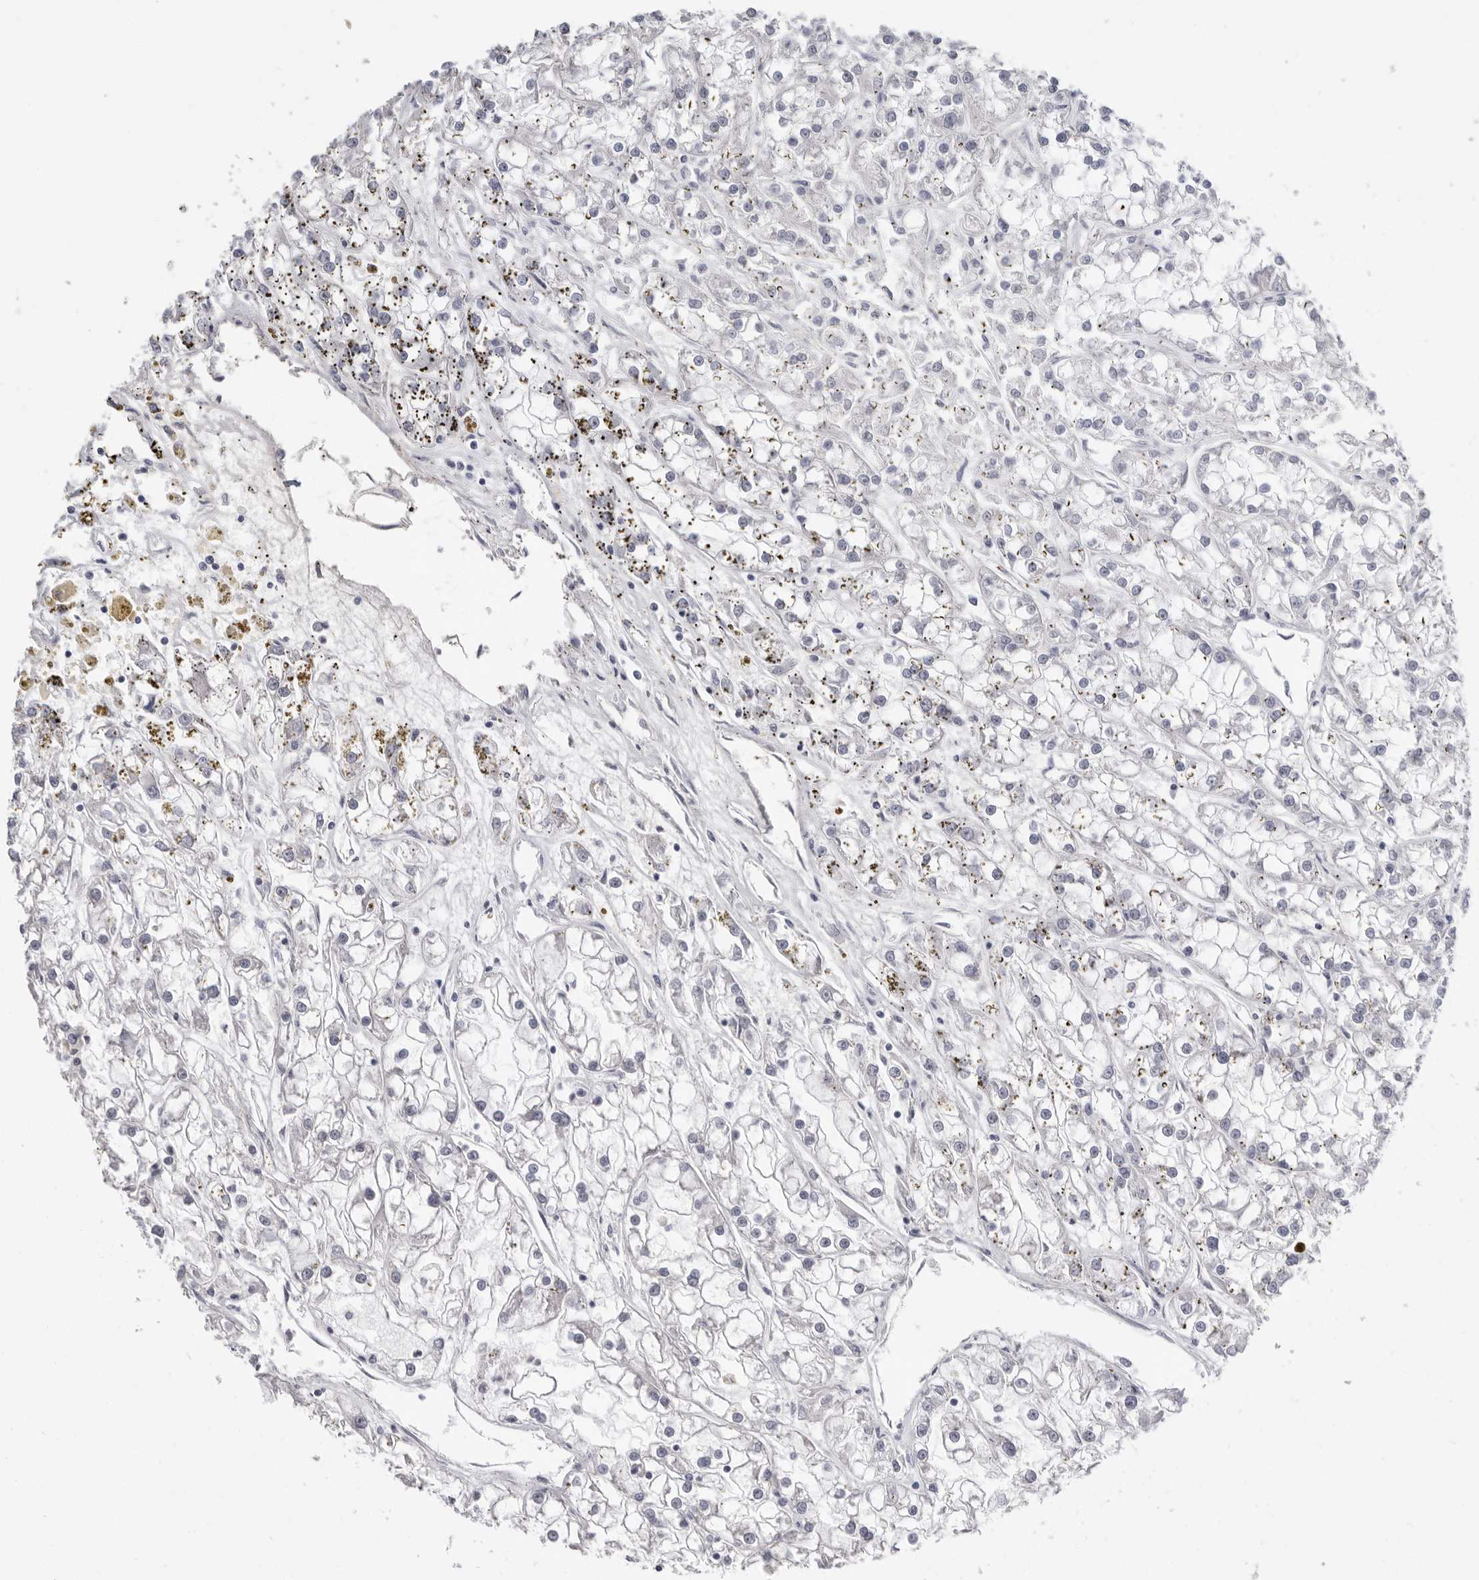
{"staining": {"intensity": "negative", "quantity": "none", "location": "none"}, "tissue": "renal cancer", "cell_type": "Tumor cells", "image_type": "cancer", "snomed": [{"axis": "morphology", "description": "Adenocarcinoma, NOS"}, {"axis": "topography", "description": "Kidney"}], "caption": "Immunohistochemistry (IHC) of human adenocarcinoma (renal) reveals no positivity in tumor cells. The staining is performed using DAB brown chromogen with nuclei counter-stained in using hematoxylin.", "gene": "APOA2", "patient": {"sex": "female", "age": 52}}